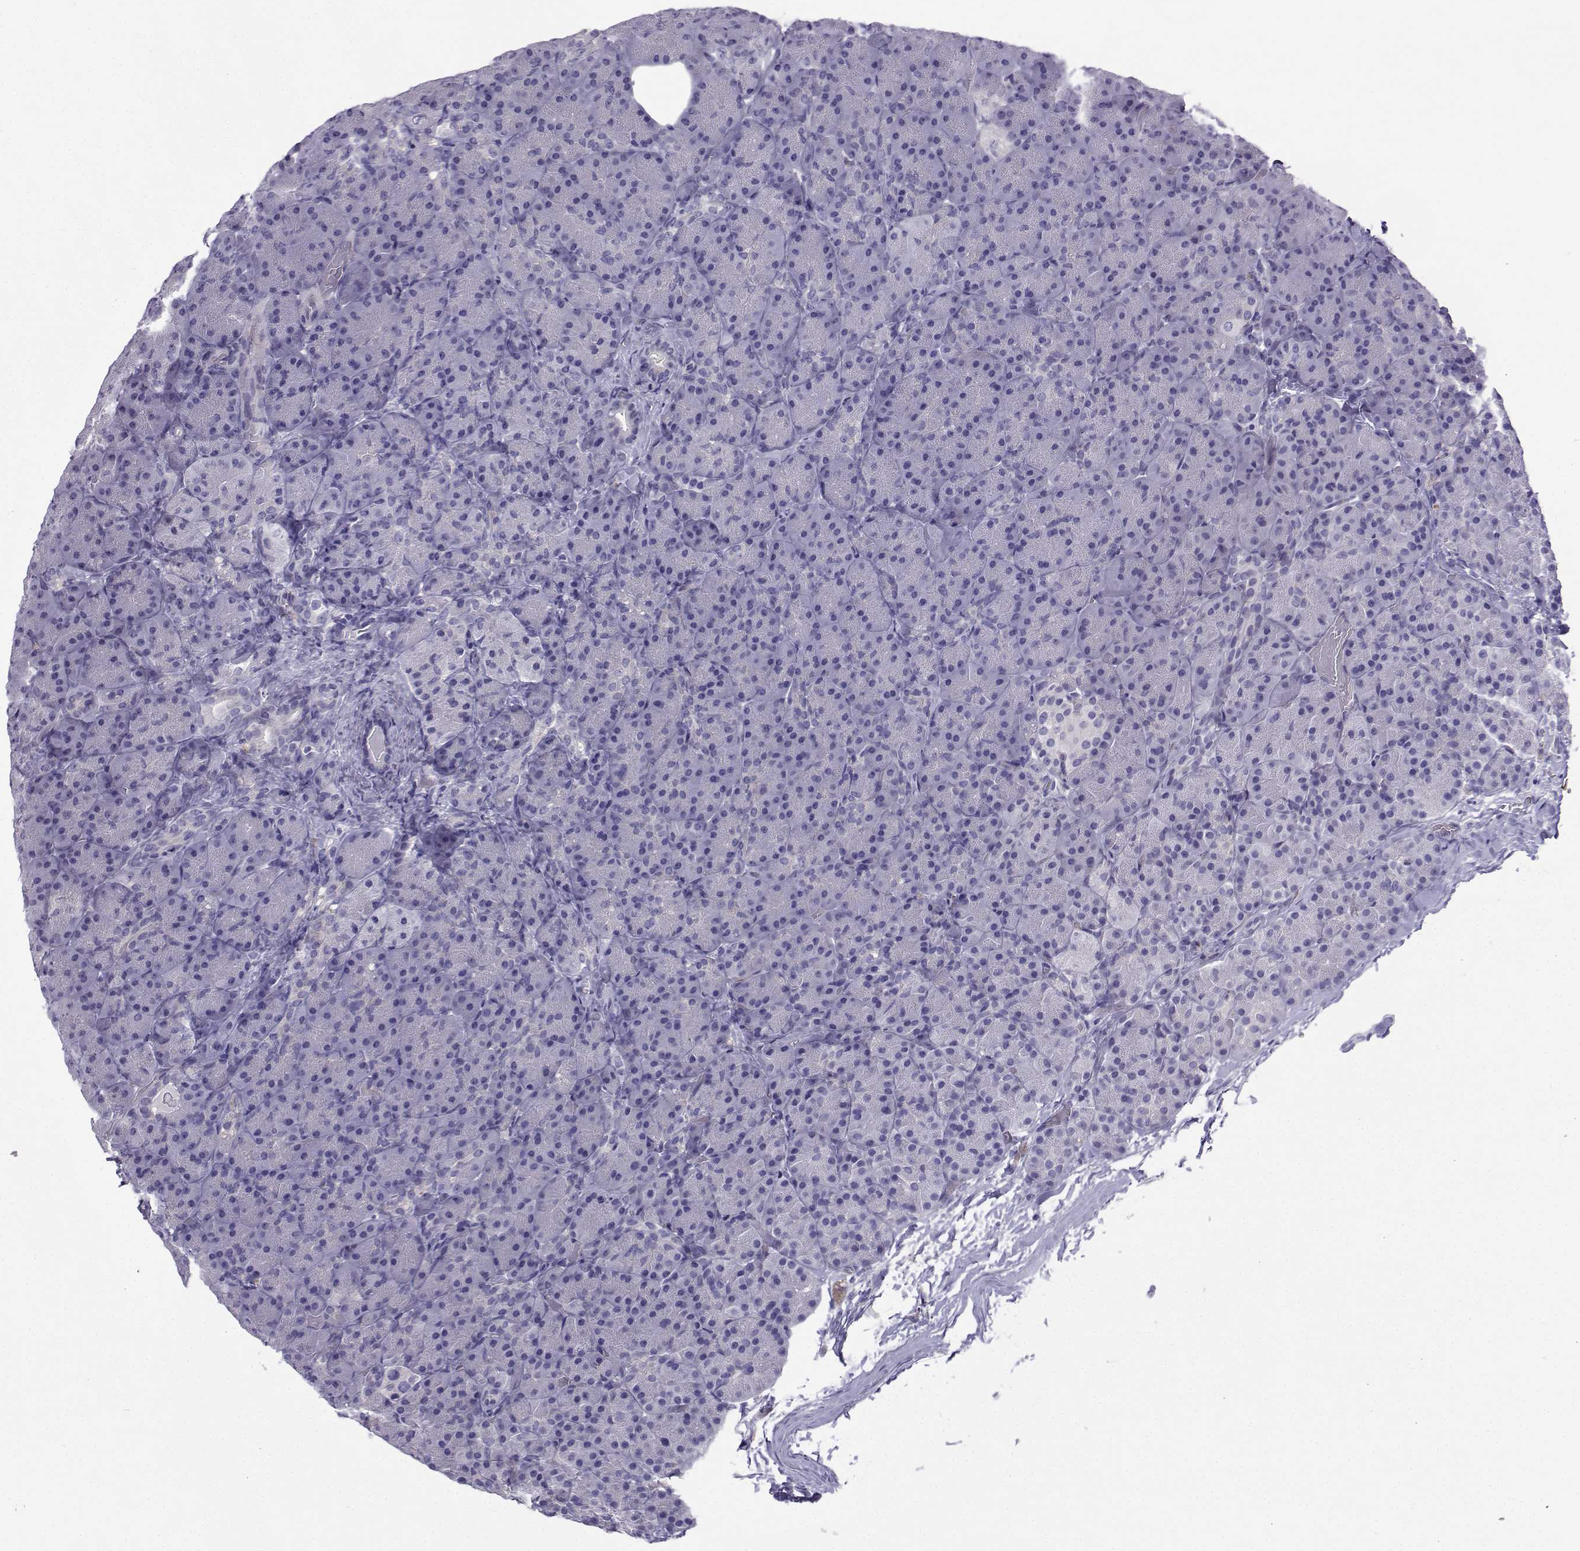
{"staining": {"intensity": "negative", "quantity": "none", "location": "none"}, "tissue": "pancreas", "cell_type": "Exocrine glandular cells", "image_type": "normal", "snomed": [{"axis": "morphology", "description": "Normal tissue, NOS"}, {"axis": "topography", "description": "Pancreas"}], "caption": "Pancreas stained for a protein using immunohistochemistry exhibits no expression exocrine glandular cells.", "gene": "CFAP70", "patient": {"sex": "male", "age": 57}}